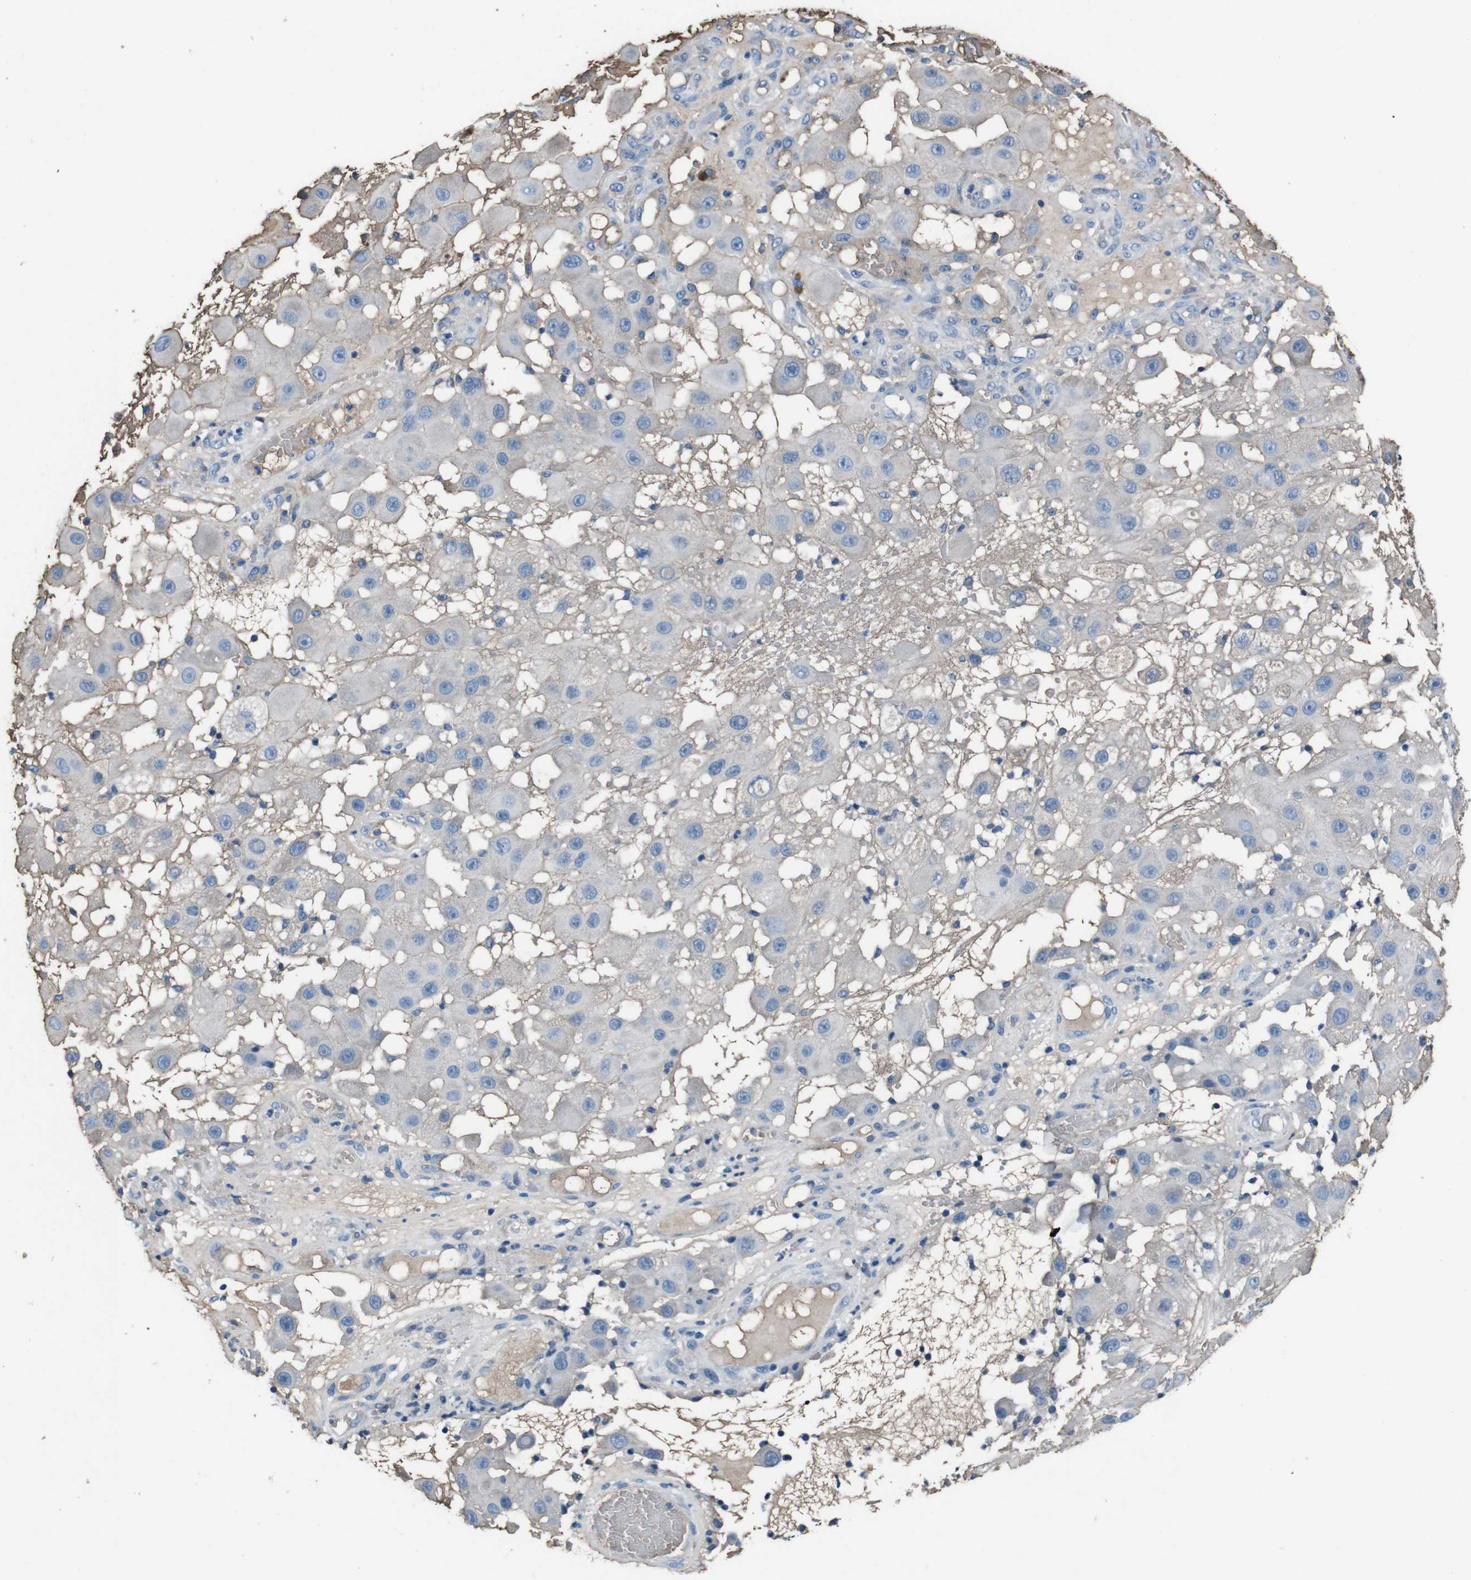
{"staining": {"intensity": "negative", "quantity": "none", "location": "none"}, "tissue": "melanoma", "cell_type": "Tumor cells", "image_type": "cancer", "snomed": [{"axis": "morphology", "description": "Malignant melanoma, NOS"}, {"axis": "topography", "description": "Skin"}], "caption": "Tumor cells are negative for brown protein staining in melanoma.", "gene": "LEP", "patient": {"sex": "female", "age": 81}}